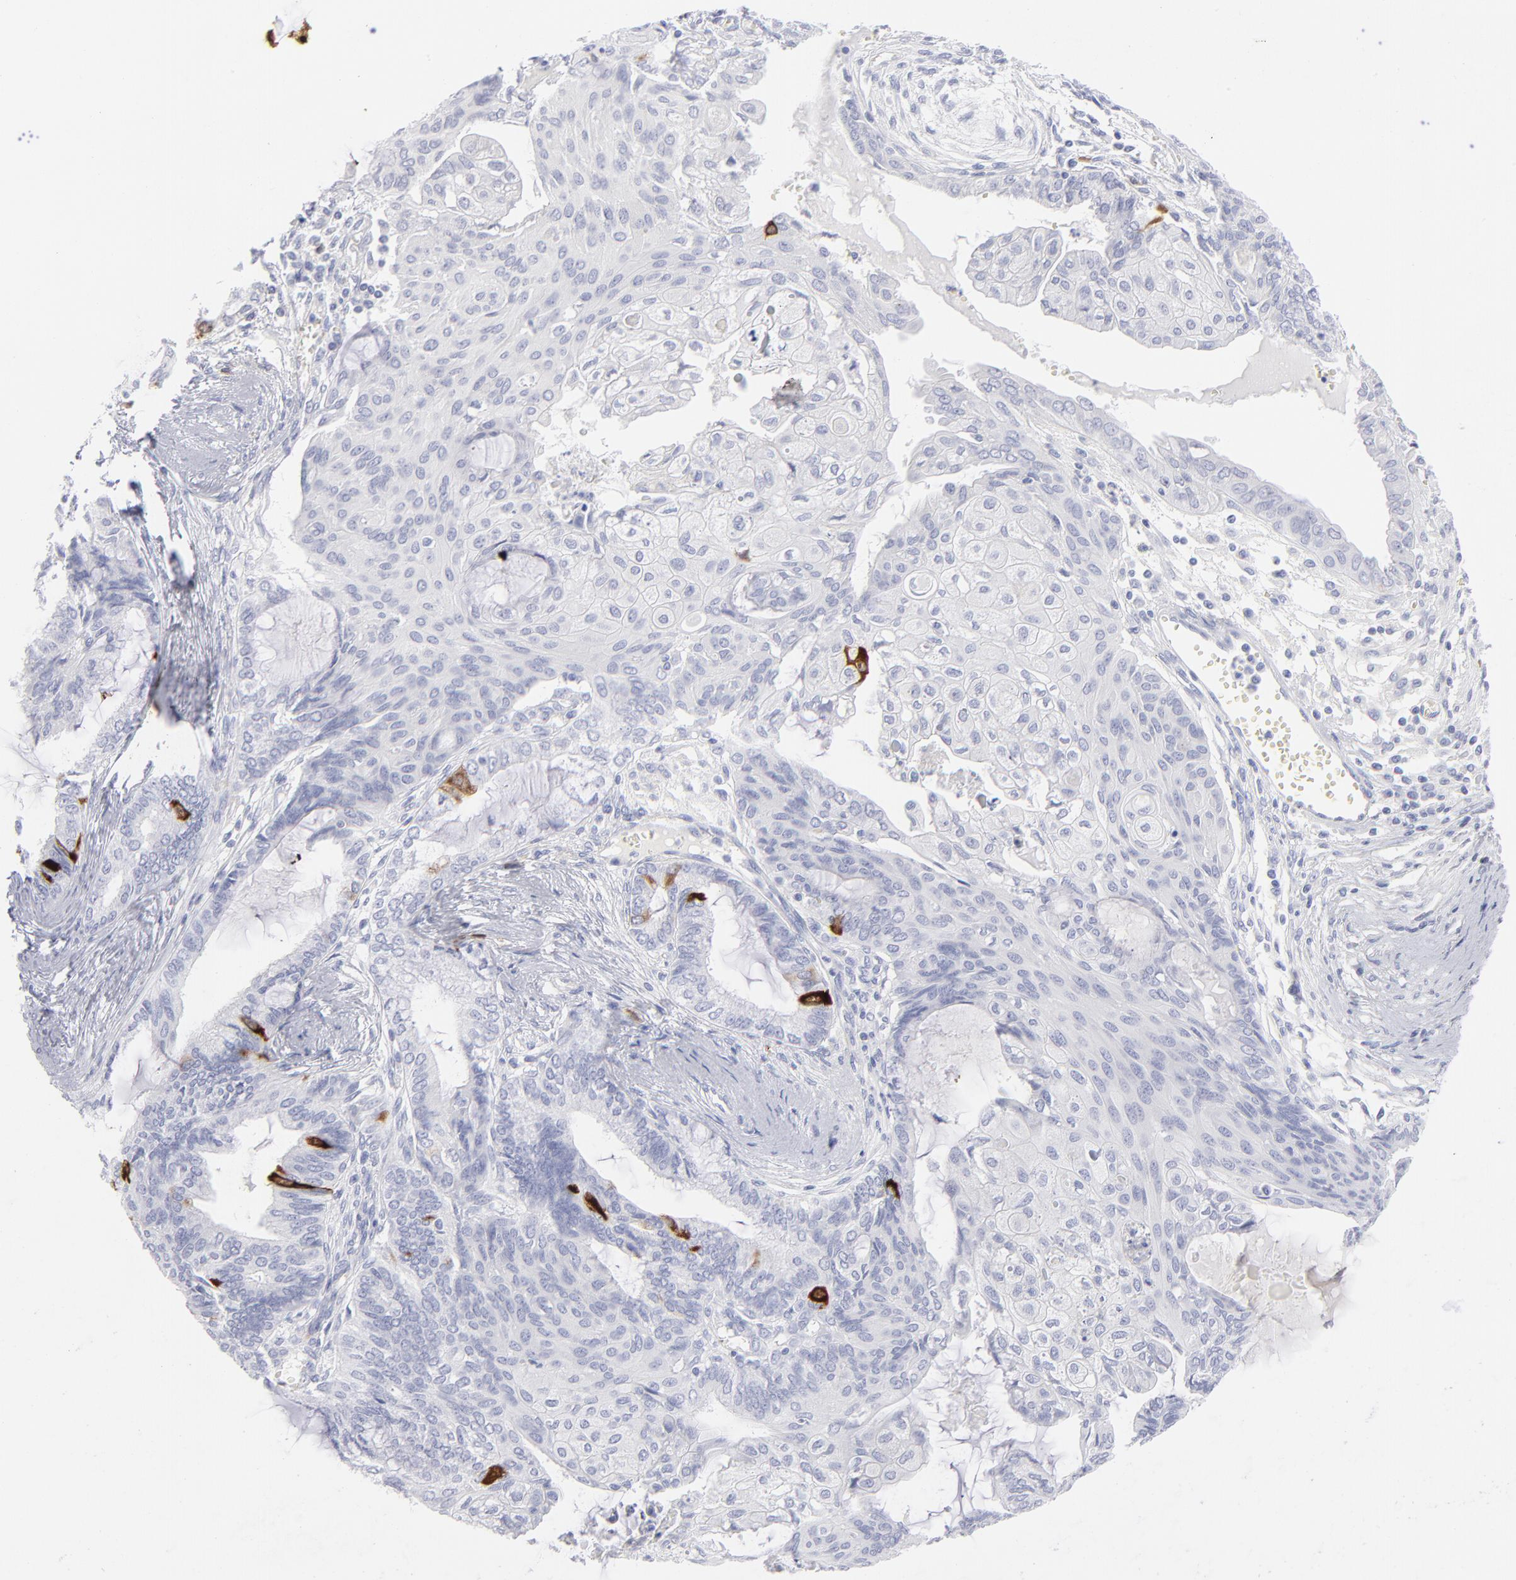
{"staining": {"intensity": "strong", "quantity": "<25%", "location": "cytoplasmic/membranous"}, "tissue": "endometrial cancer", "cell_type": "Tumor cells", "image_type": "cancer", "snomed": [{"axis": "morphology", "description": "Adenocarcinoma, NOS"}, {"axis": "topography", "description": "Endometrium"}], "caption": "Immunohistochemistry (IHC) of endometrial cancer (adenocarcinoma) reveals medium levels of strong cytoplasmic/membranous staining in approximately <25% of tumor cells. Ihc stains the protein in brown and the nuclei are stained blue.", "gene": "CCNB1", "patient": {"sex": "female", "age": 79}}